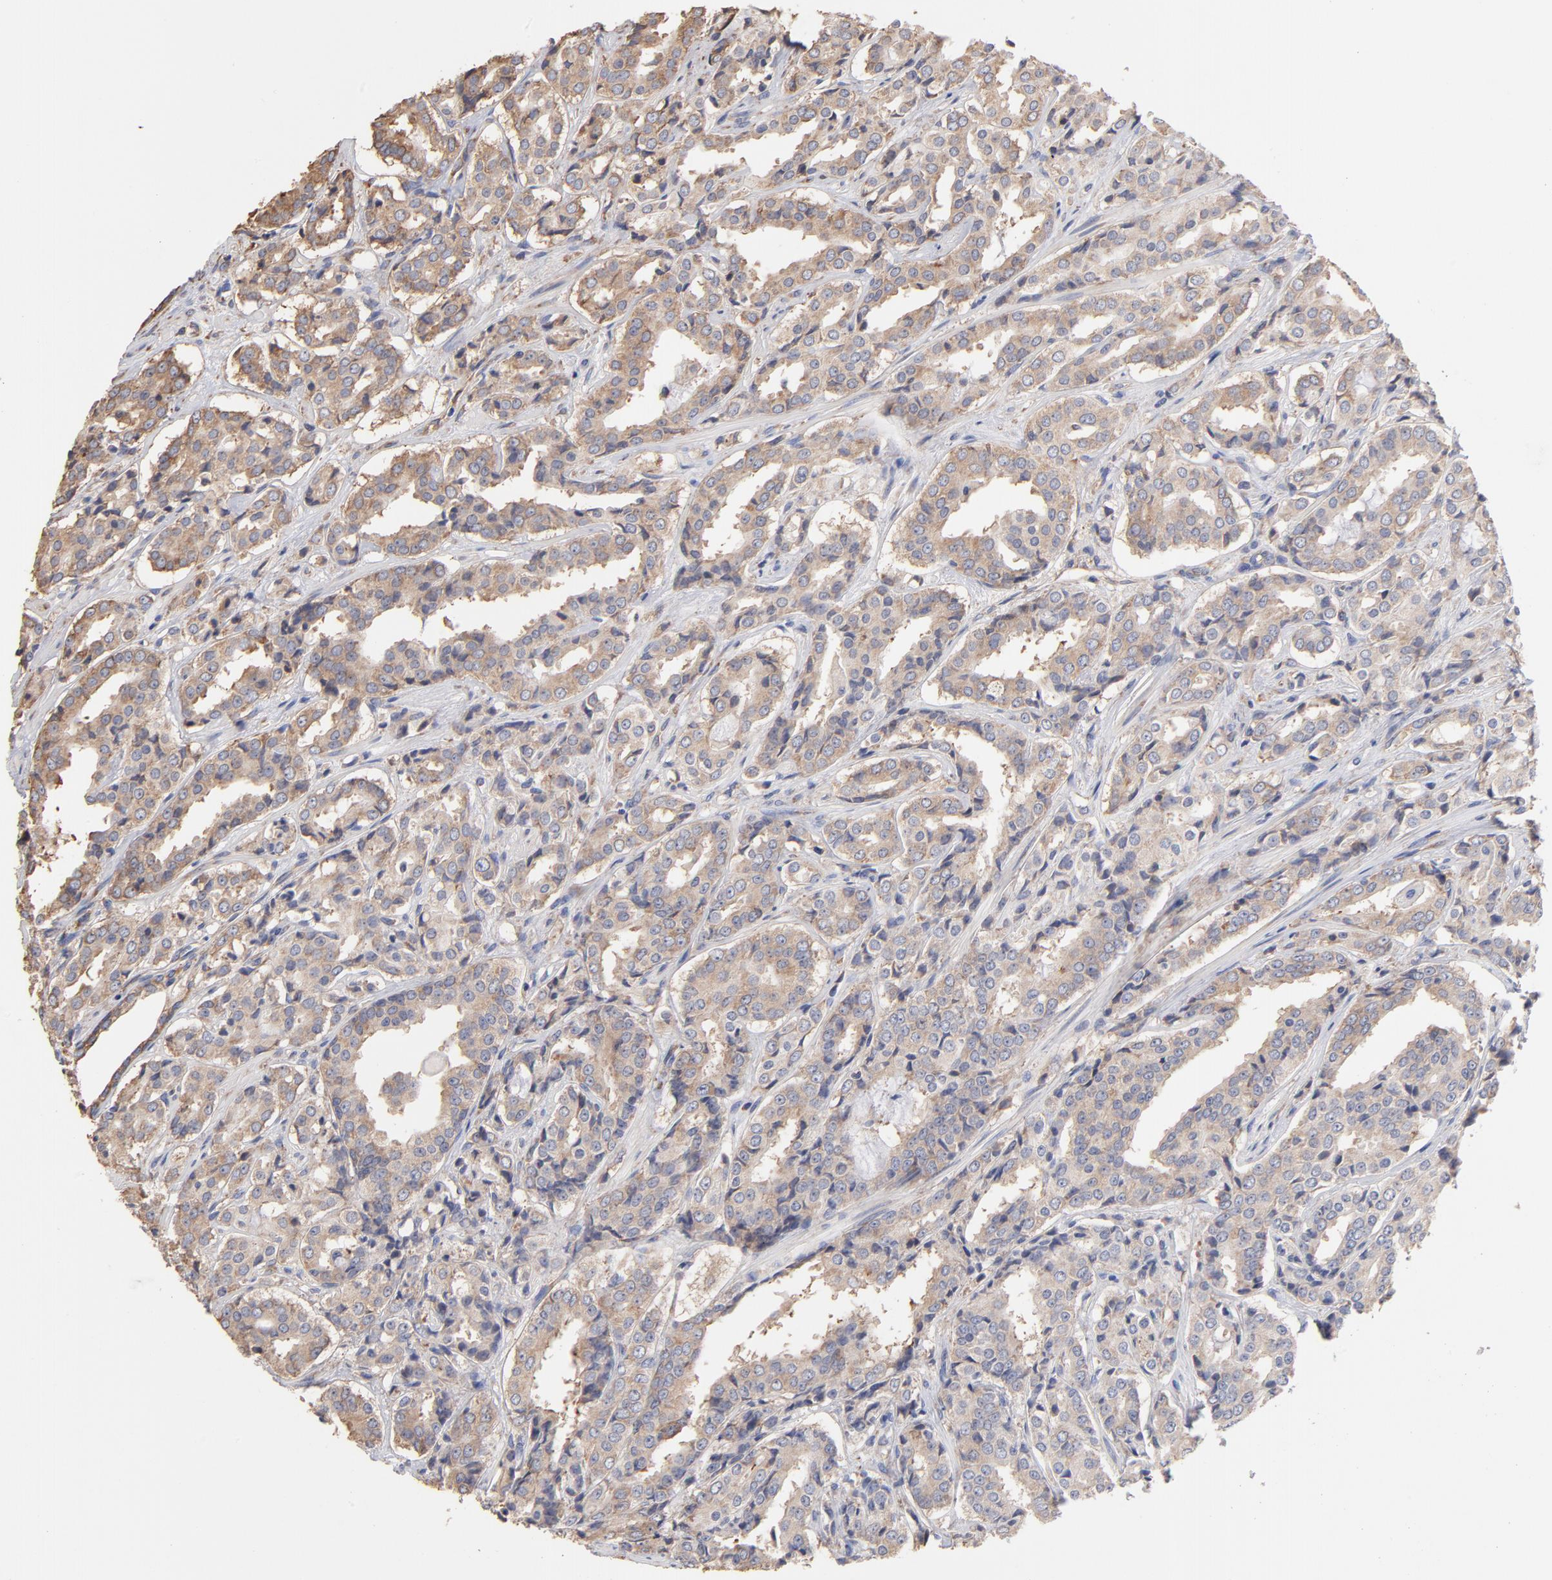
{"staining": {"intensity": "weak", "quantity": ">75%", "location": "cytoplasmic/membranous"}, "tissue": "prostate cancer", "cell_type": "Tumor cells", "image_type": "cancer", "snomed": [{"axis": "morphology", "description": "Adenocarcinoma, Medium grade"}, {"axis": "topography", "description": "Prostate"}], "caption": "Brown immunohistochemical staining in human prostate cancer shows weak cytoplasmic/membranous expression in approximately >75% of tumor cells.", "gene": "RPL9", "patient": {"sex": "male", "age": 60}}